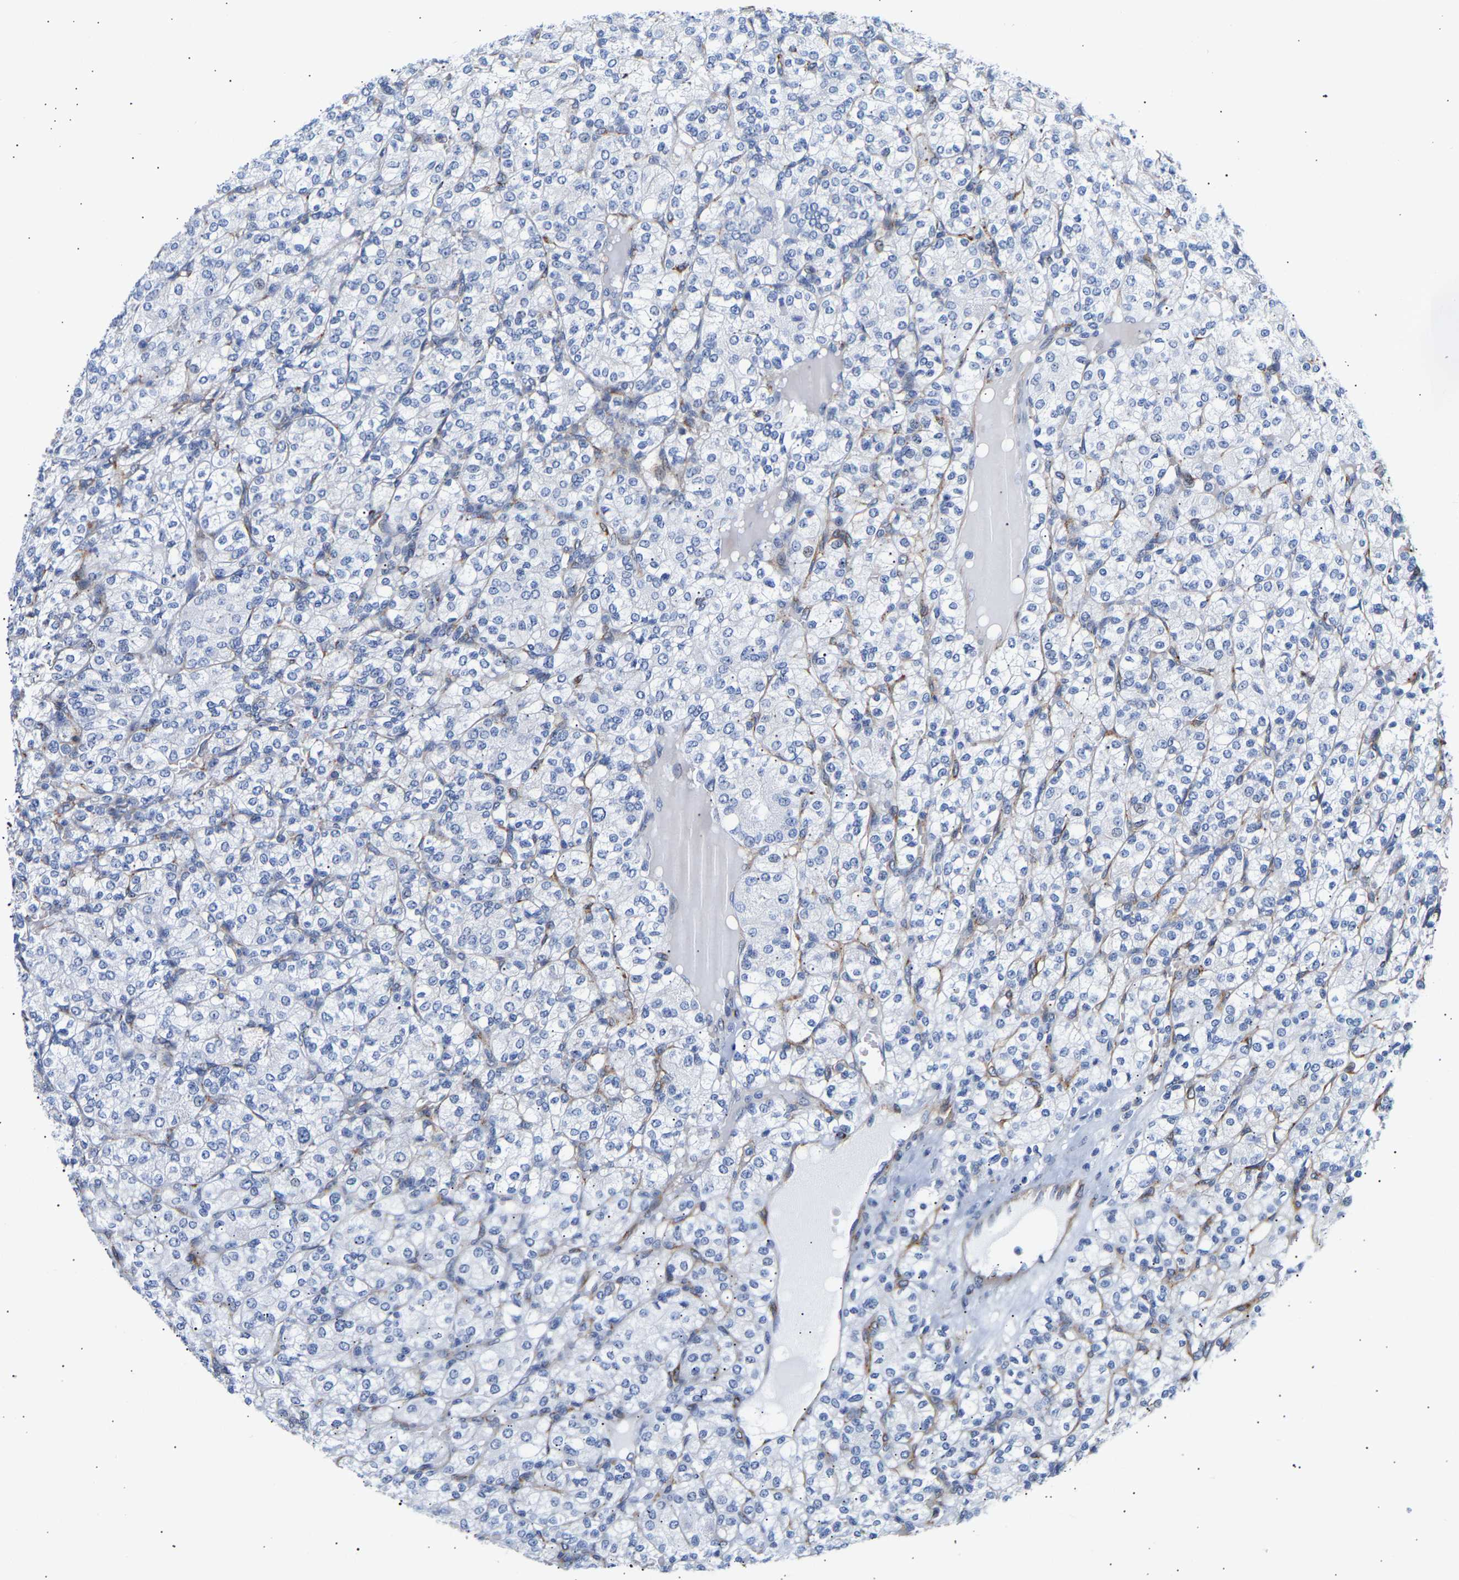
{"staining": {"intensity": "negative", "quantity": "none", "location": "none"}, "tissue": "renal cancer", "cell_type": "Tumor cells", "image_type": "cancer", "snomed": [{"axis": "morphology", "description": "Adenocarcinoma, NOS"}, {"axis": "topography", "description": "Kidney"}], "caption": "An immunohistochemistry (IHC) image of renal adenocarcinoma is shown. There is no staining in tumor cells of renal adenocarcinoma.", "gene": "IGFBP7", "patient": {"sex": "male", "age": 77}}